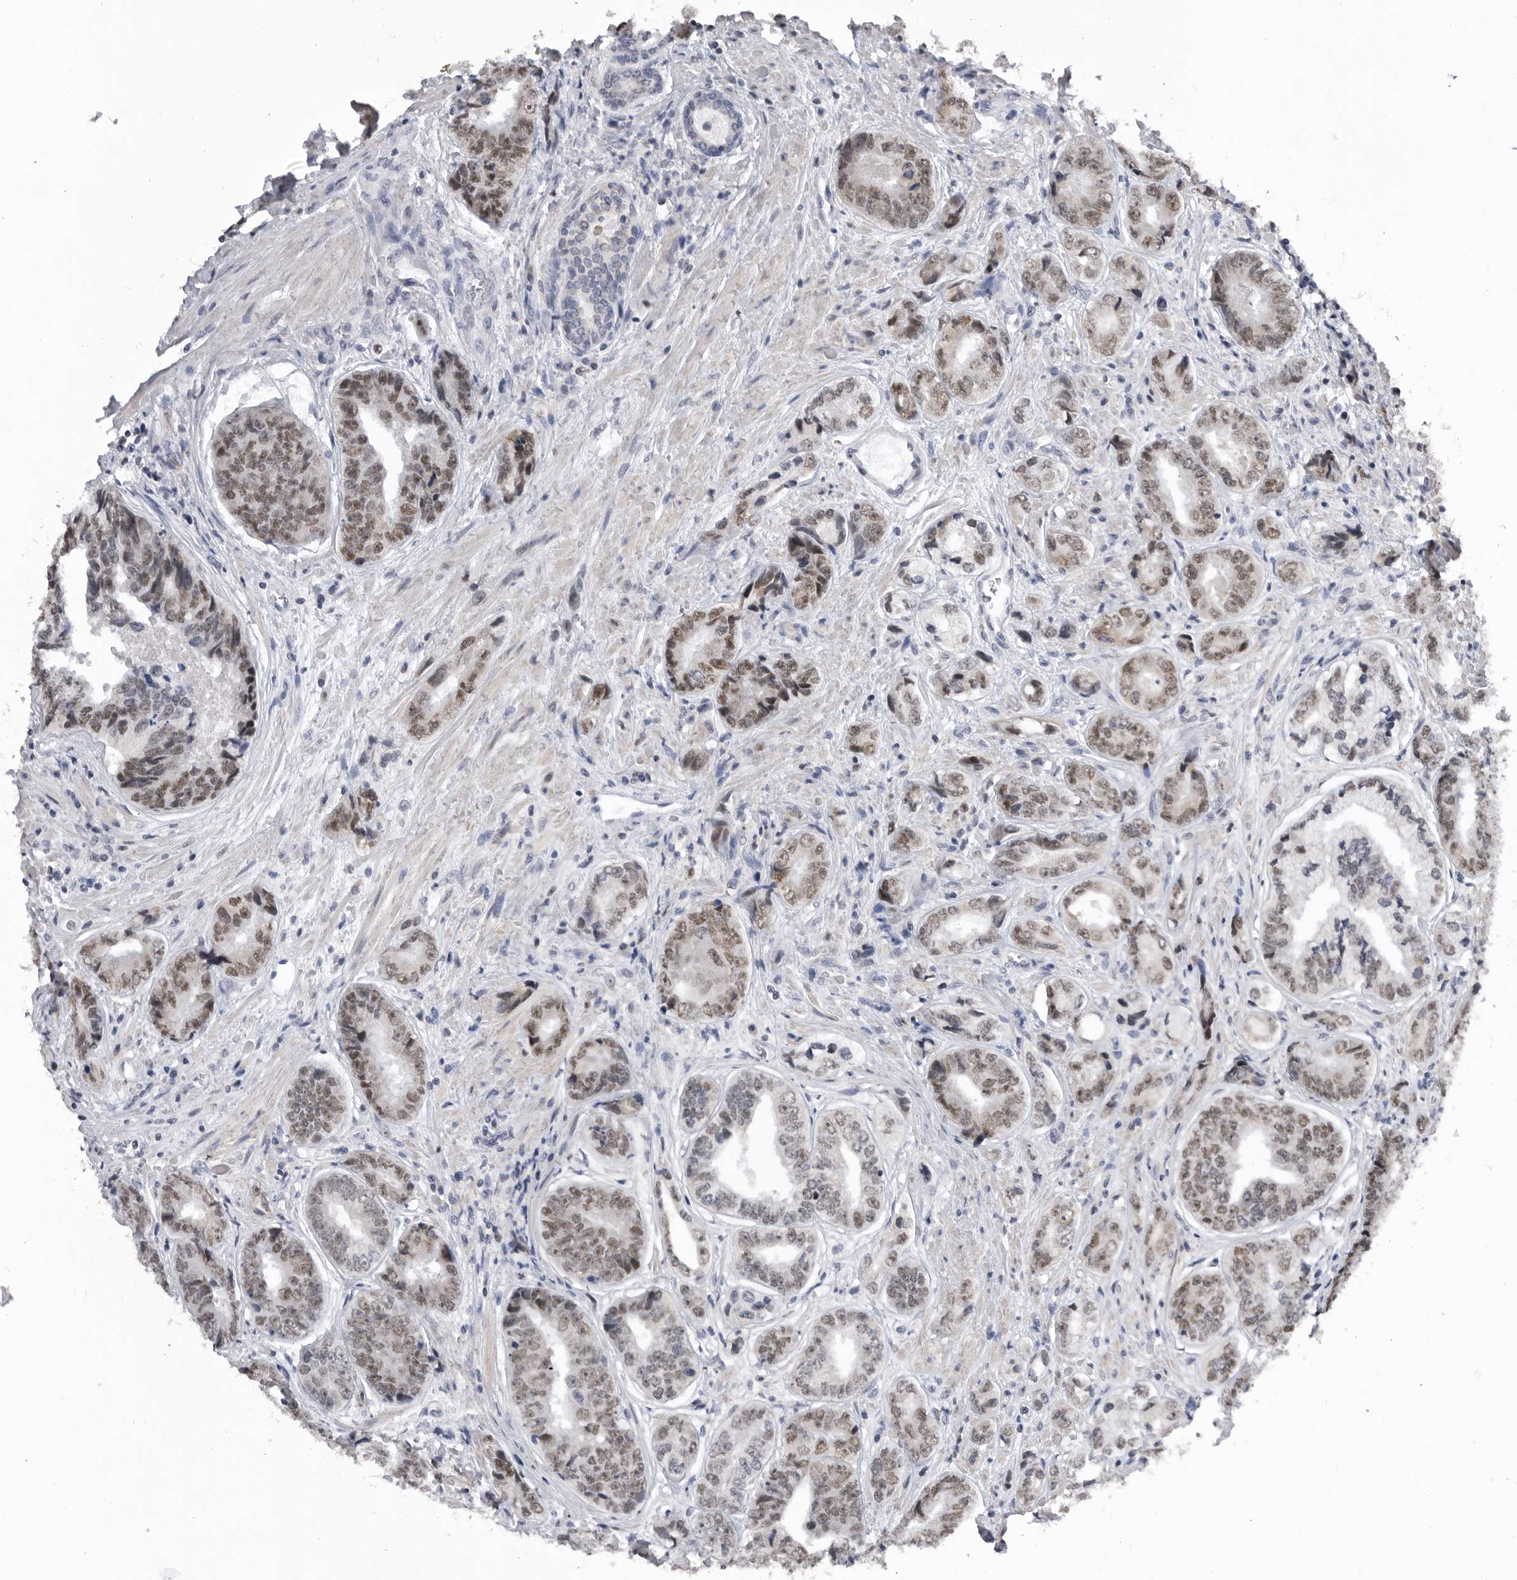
{"staining": {"intensity": "weak", "quantity": ">75%", "location": "nuclear"}, "tissue": "prostate cancer", "cell_type": "Tumor cells", "image_type": "cancer", "snomed": [{"axis": "morphology", "description": "Adenocarcinoma, High grade"}, {"axis": "topography", "description": "Prostate"}], "caption": "This is an image of immunohistochemistry (IHC) staining of high-grade adenocarcinoma (prostate), which shows weak staining in the nuclear of tumor cells.", "gene": "SMARCC1", "patient": {"sex": "male", "age": 61}}